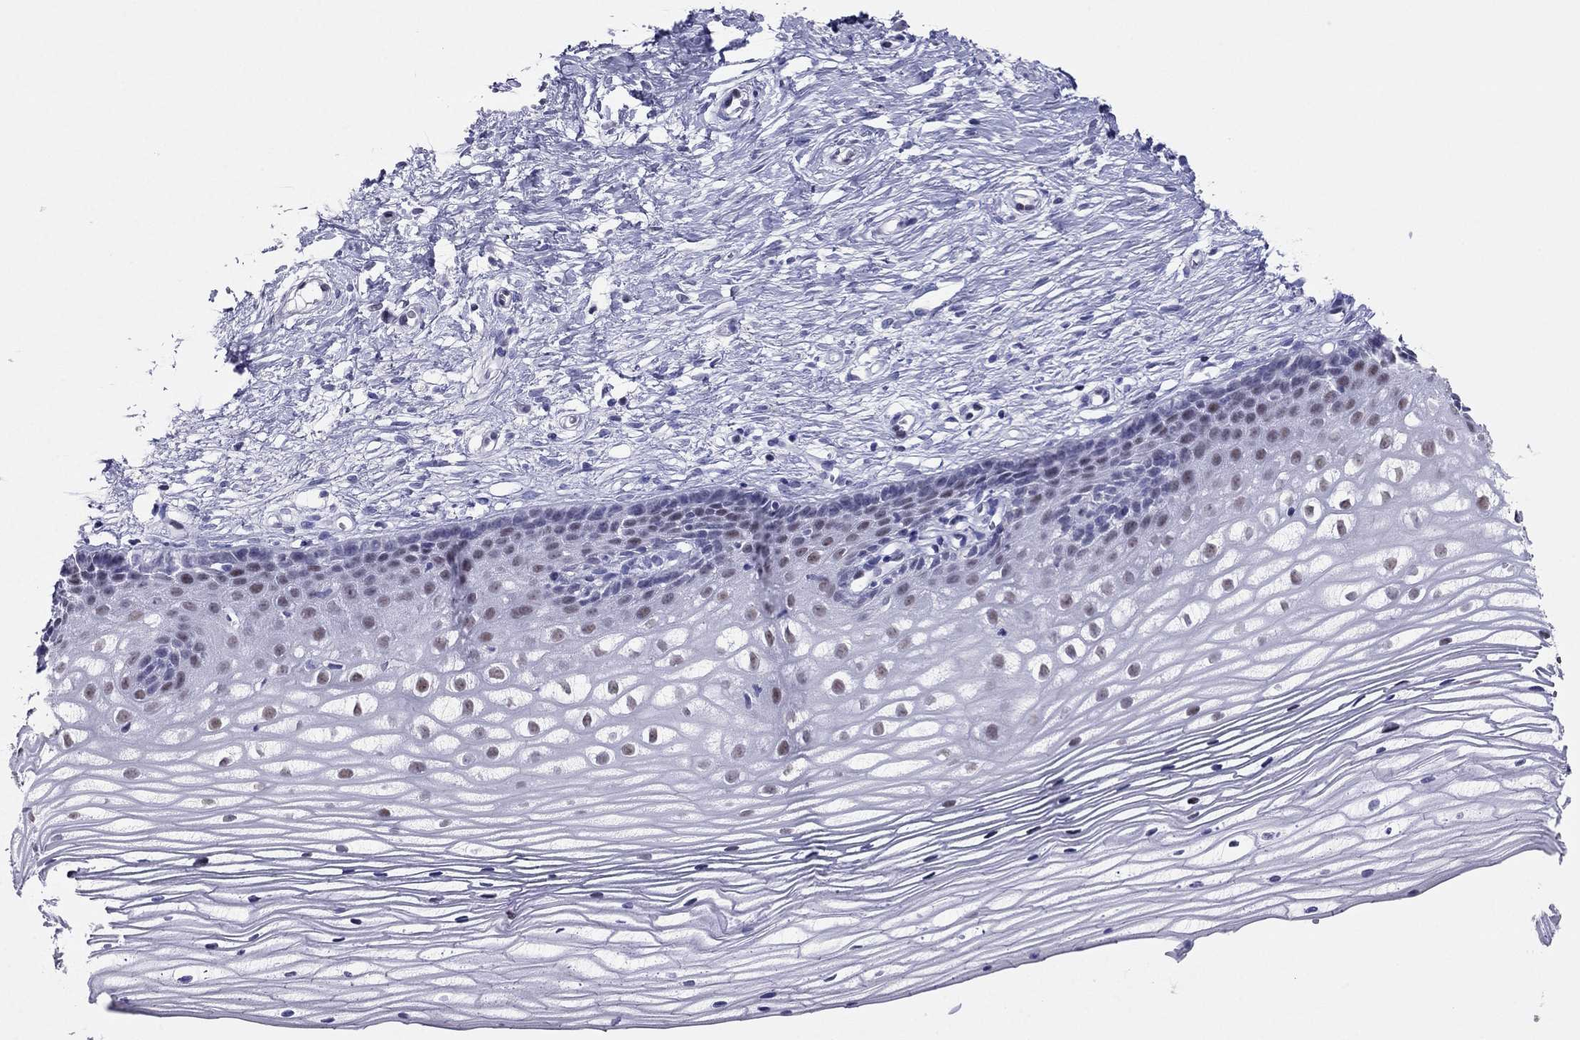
{"staining": {"intensity": "negative", "quantity": "none", "location": "none"}, "tissue": "cervix", "cell_type": "Glandular cells", "image_type": "normal", "snomed": [{"axis": "morphology", "description": "Normal tissue, NOS"}, {"axis": "topography", "description": "Cervix"}], "caption": "A histopathology image of cervix stained for a protein exhibits no brown staining in glandular cells.", "gene": "PPM1G", "patient": {"sex": "female", "age": 40}}